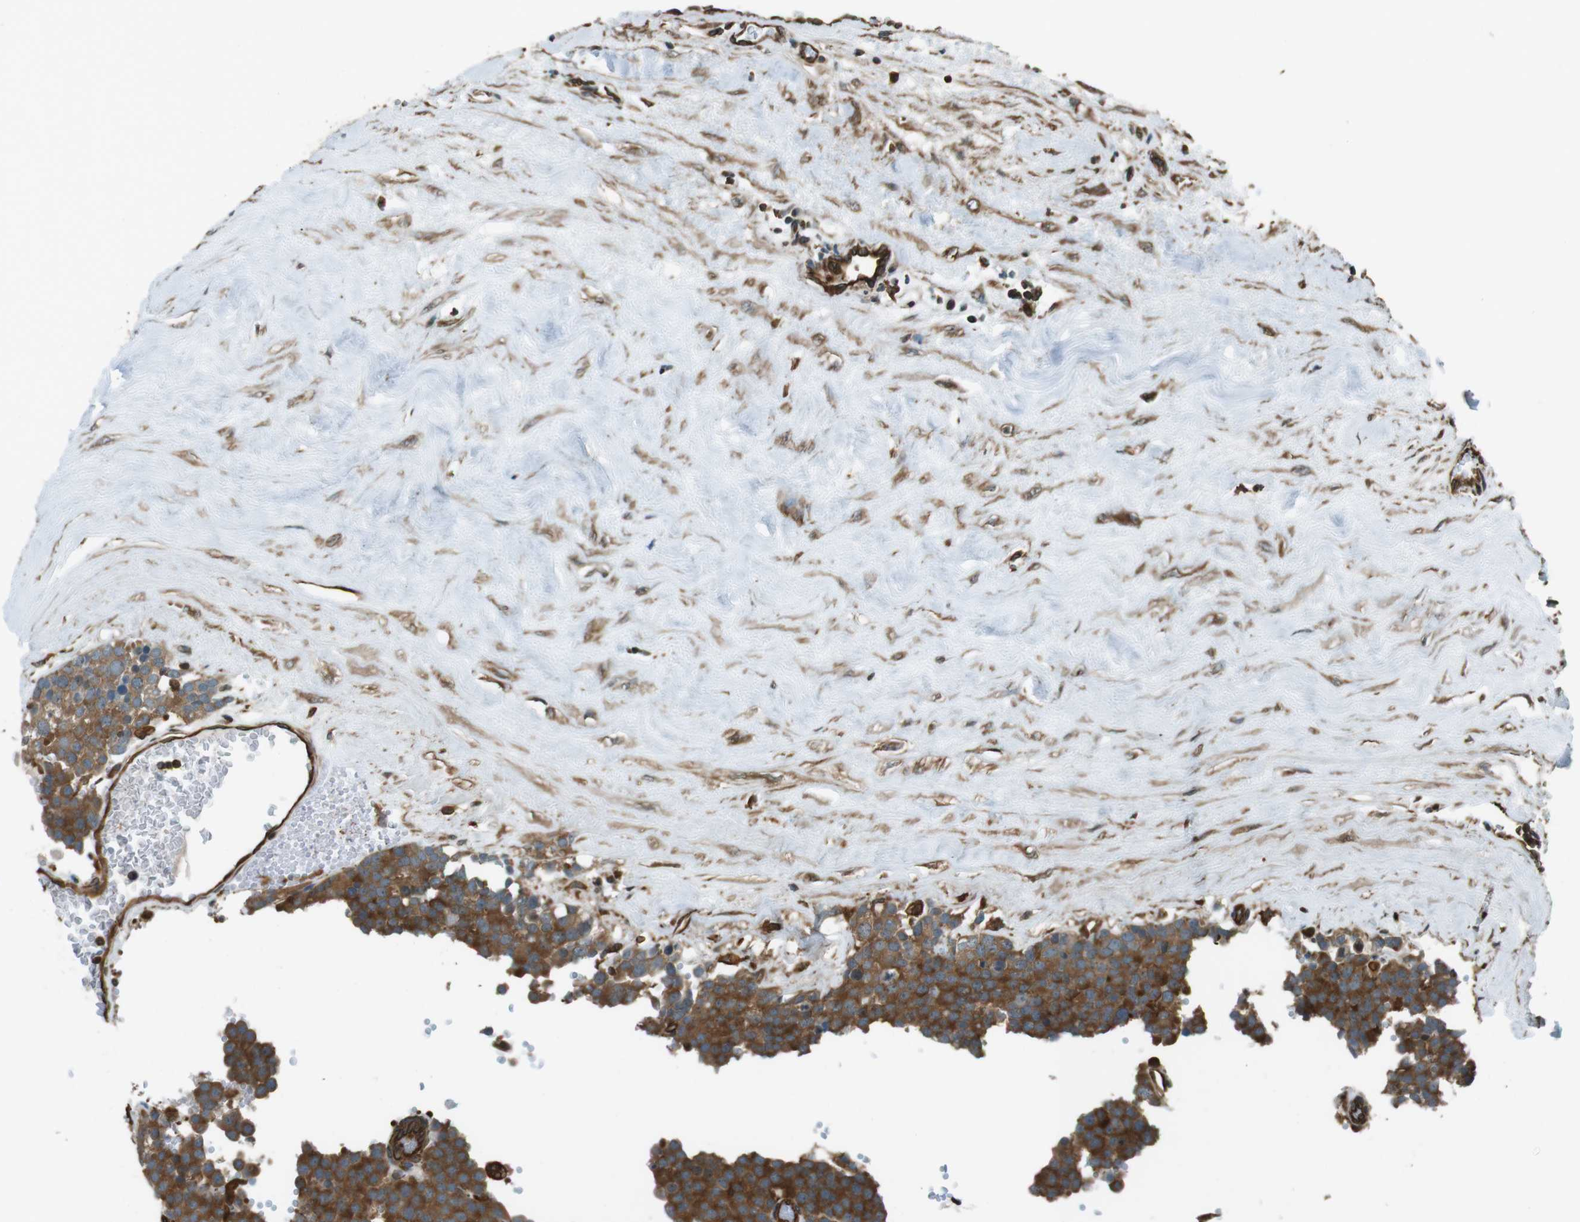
{"staining": {"intensity": "moderate", "quantity": "25%-75%", "location": "cytoplasmic/membranous"}, "tissue": "testis cancer", "cell_type": "Tumor cells", "image_type": "cancer", "snomed": [{"axis": "morphology", "description": "Normal tissue, NOS"}, {"axis": "morphology", "description": "Seminoma, NOS"}, {"axis": "topography", "description": "Testis"}], "caption": "This is a micrograph of immunohistochemistry (IHC) staining of testis cancer, which shows moderate positivity in the cytoplasmic/membranous of tumor cells.", "gene": "PA2G4", "patient": {"sex": "male", "age": 71}}